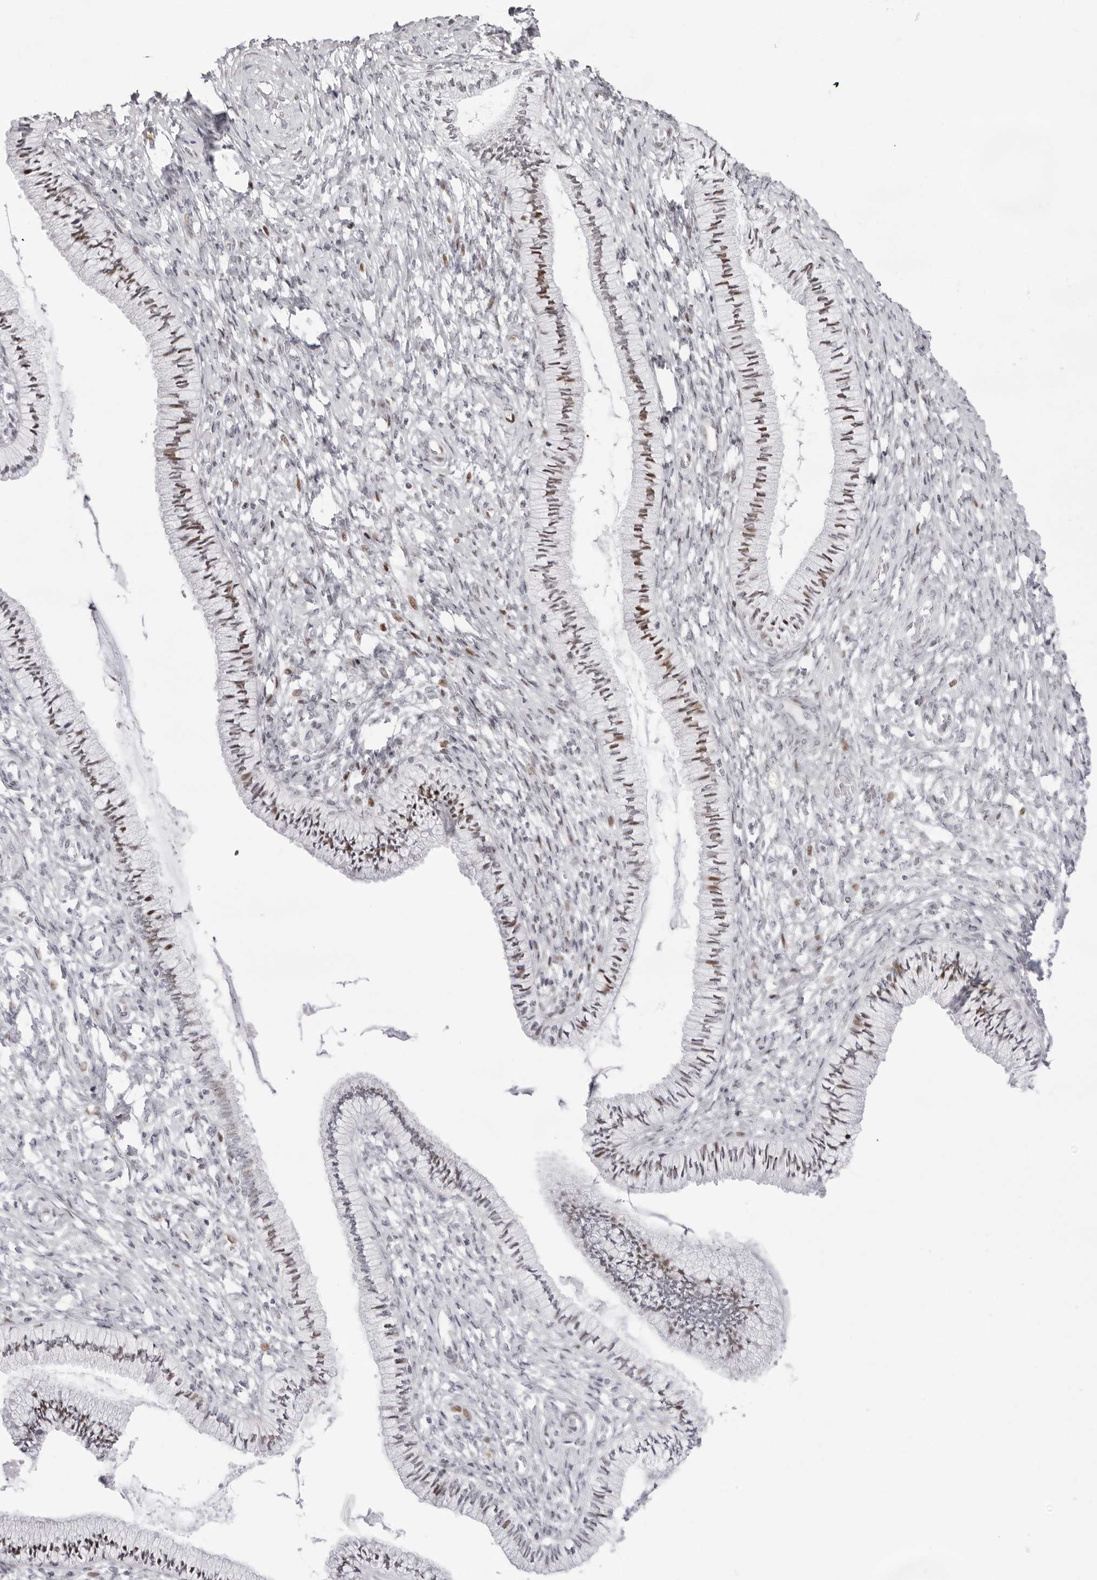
{"staining": {"intensity": "moderate", "quantity": "25%-75%", "location": "nuclear"}, "tissue": "cervix", "cell_type": "Glandular cells", "image_type": "normal", "snomed": [{"axis": "morphology", "description": "Normal tissue, NOS"}, {"axis": "topography", "description": "Cervix"}], "caption": "Protein staining demonstrates moderate nuclear positivity in about 25%-75% of glandular cells in unremarkable cervix.", "gene": "NTPCR", "patient": {"sex": "female", "age": 36}}